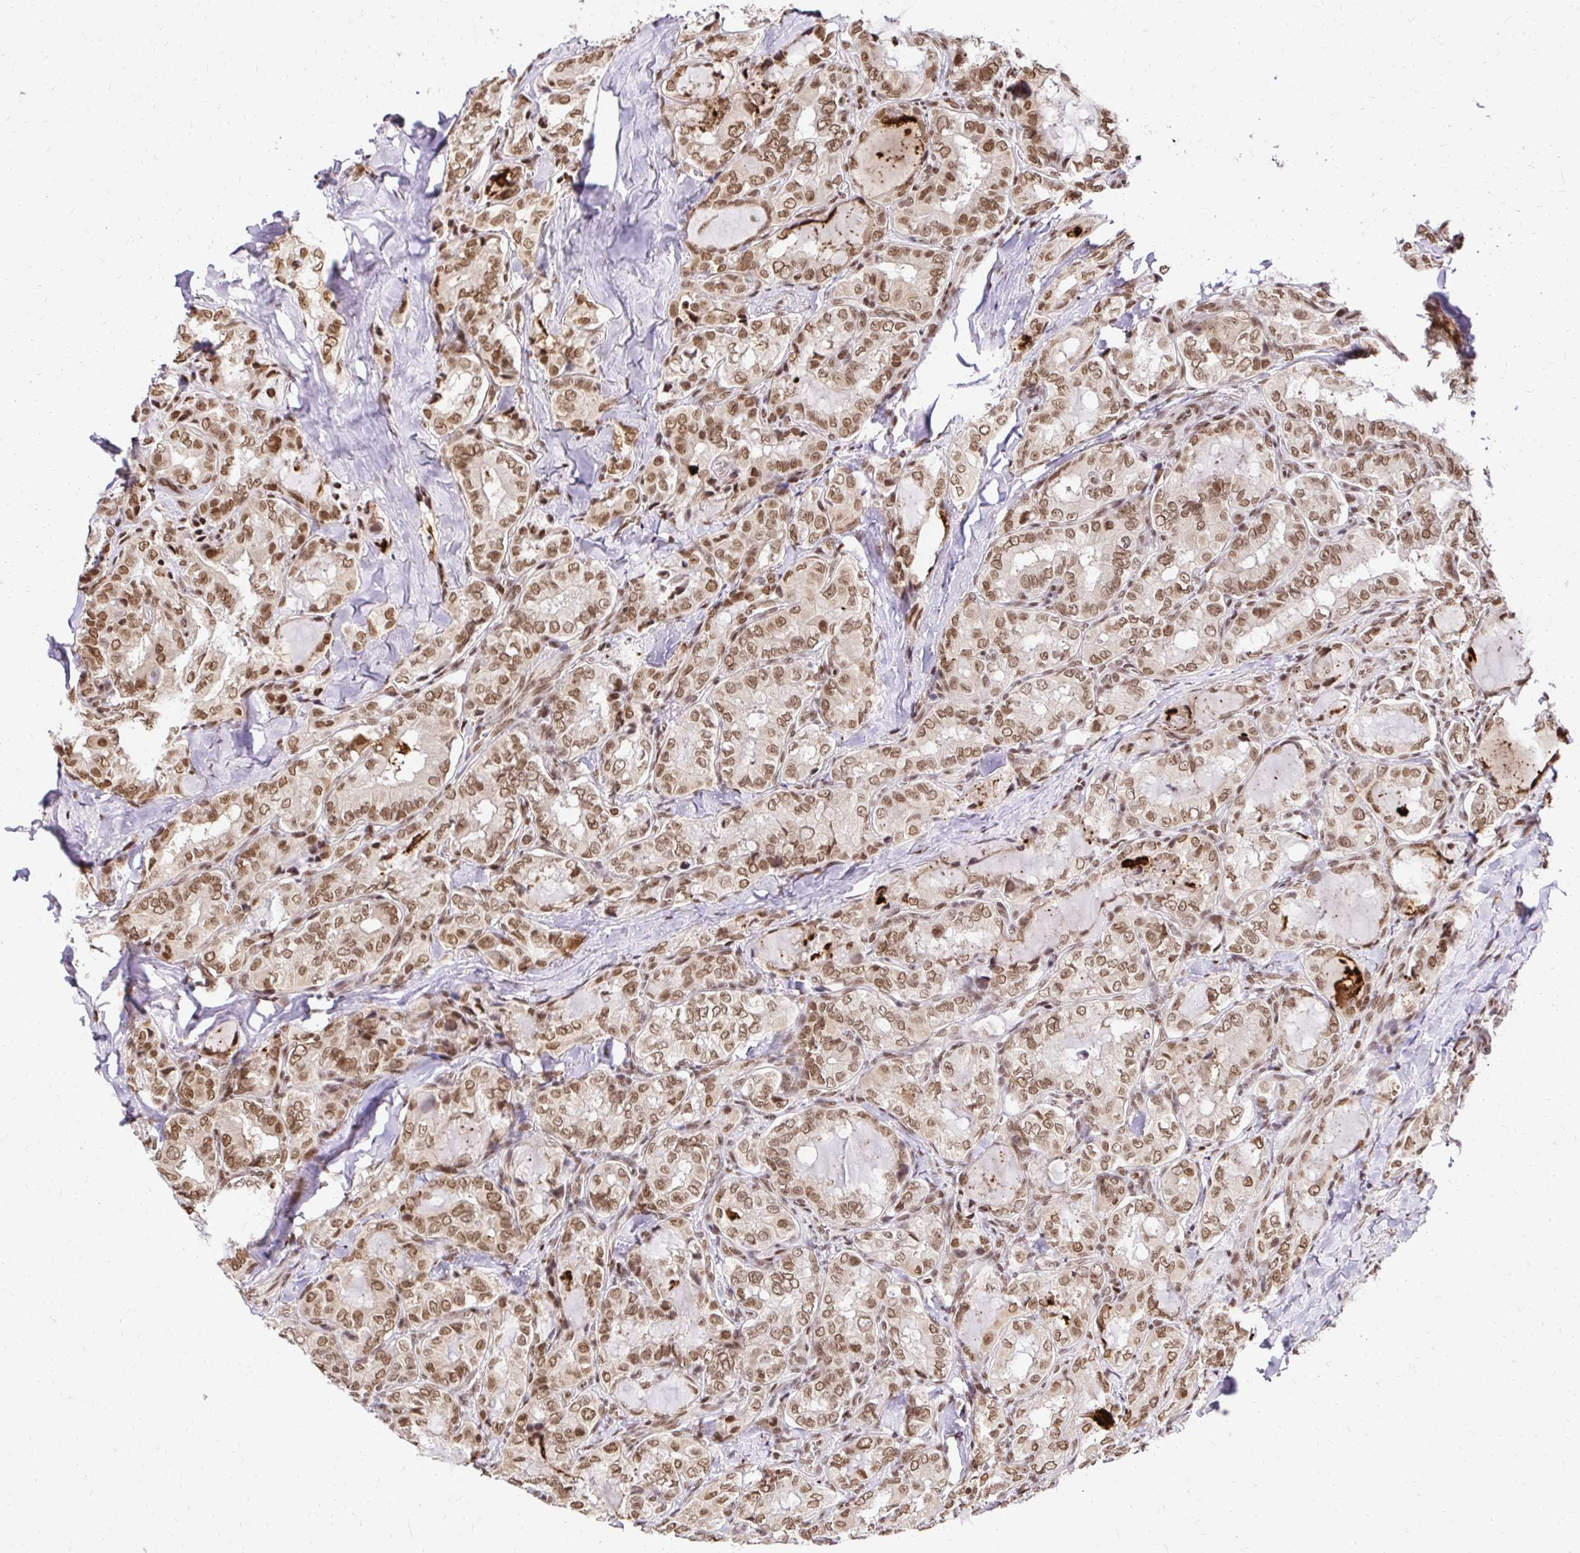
{"staining": {"intensity": "moderate", "quantity": ">75%", "location": "nuclear"}, "tissue": "thyroid cancer", "cell_type": "Tumor cells", "image_type": "cancer", "snomed": [{"axis": "morphology", "description": "Papillary adenocarcinoma, NOS"}, {"axis": "topography", "description": "Thyroid gland"}], "caption": "Thyroid cancer was stained to show a protein in brown. There is medium levels of moderate nuclear expression in approximately >75% of tumor cells.", "gene": "GLYR1", "patient": {"sex": "female", "age": 75}}